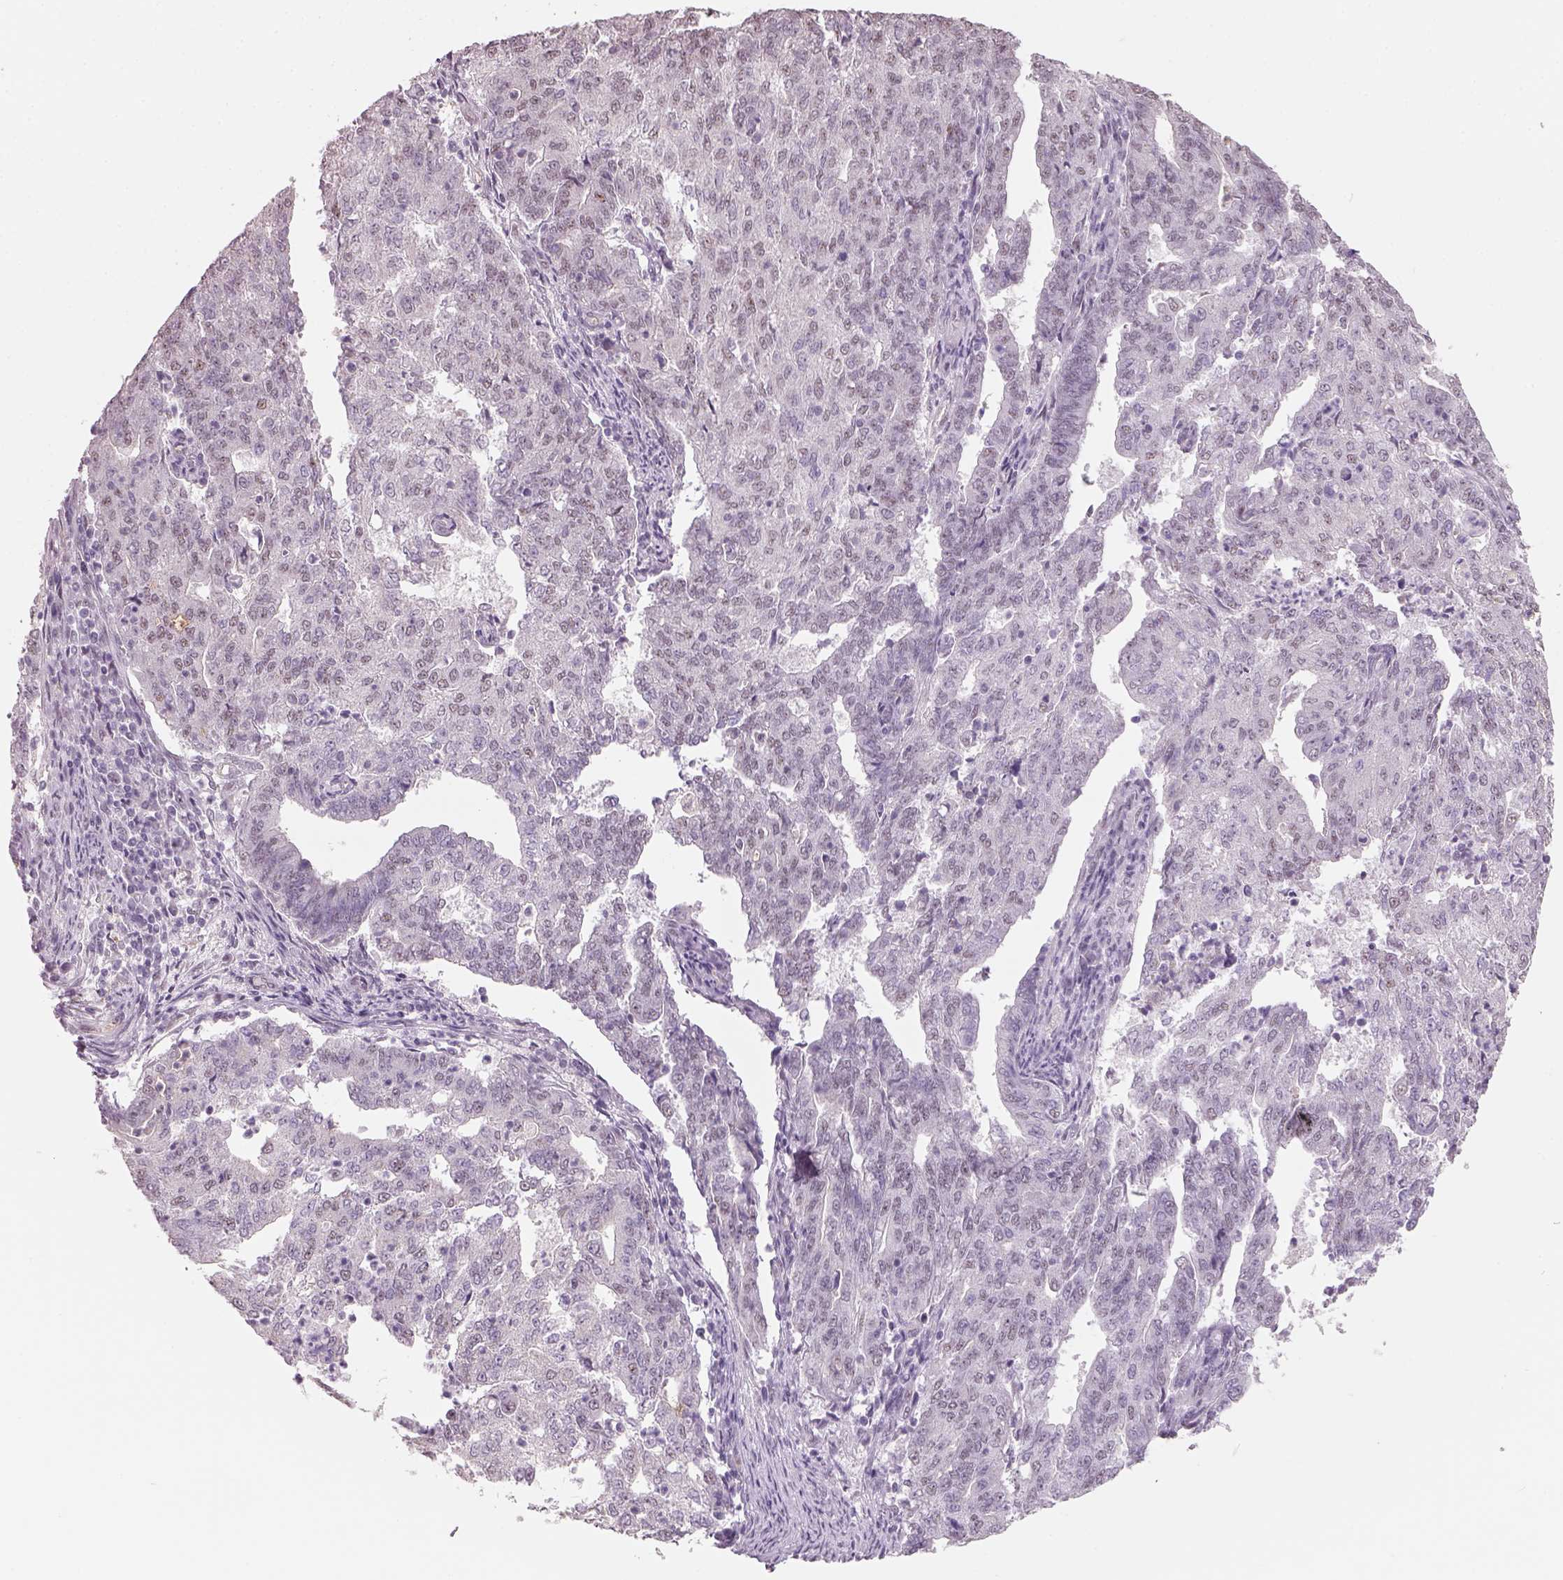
{"staining": {"intensity": "negative", "quantity": "none", "location": "none"}, "tissue": "endometrial cancer", "cell_type": "Tumor cells", "image_type": "cancer", "snomed": [{"axis": "morphology", "description": "Adenocarcinoma, NOS"}, {"axis": "topography", "description": "Endometrium"}], "caption": "An immunohistochemistry image of adenocarcinoma (endometrial) is shown. There is no staining in tumor cells of adenocarcinoma (endometrial).", "gene": "NAT8", "patient": {"sex": "female", "age": 82}}